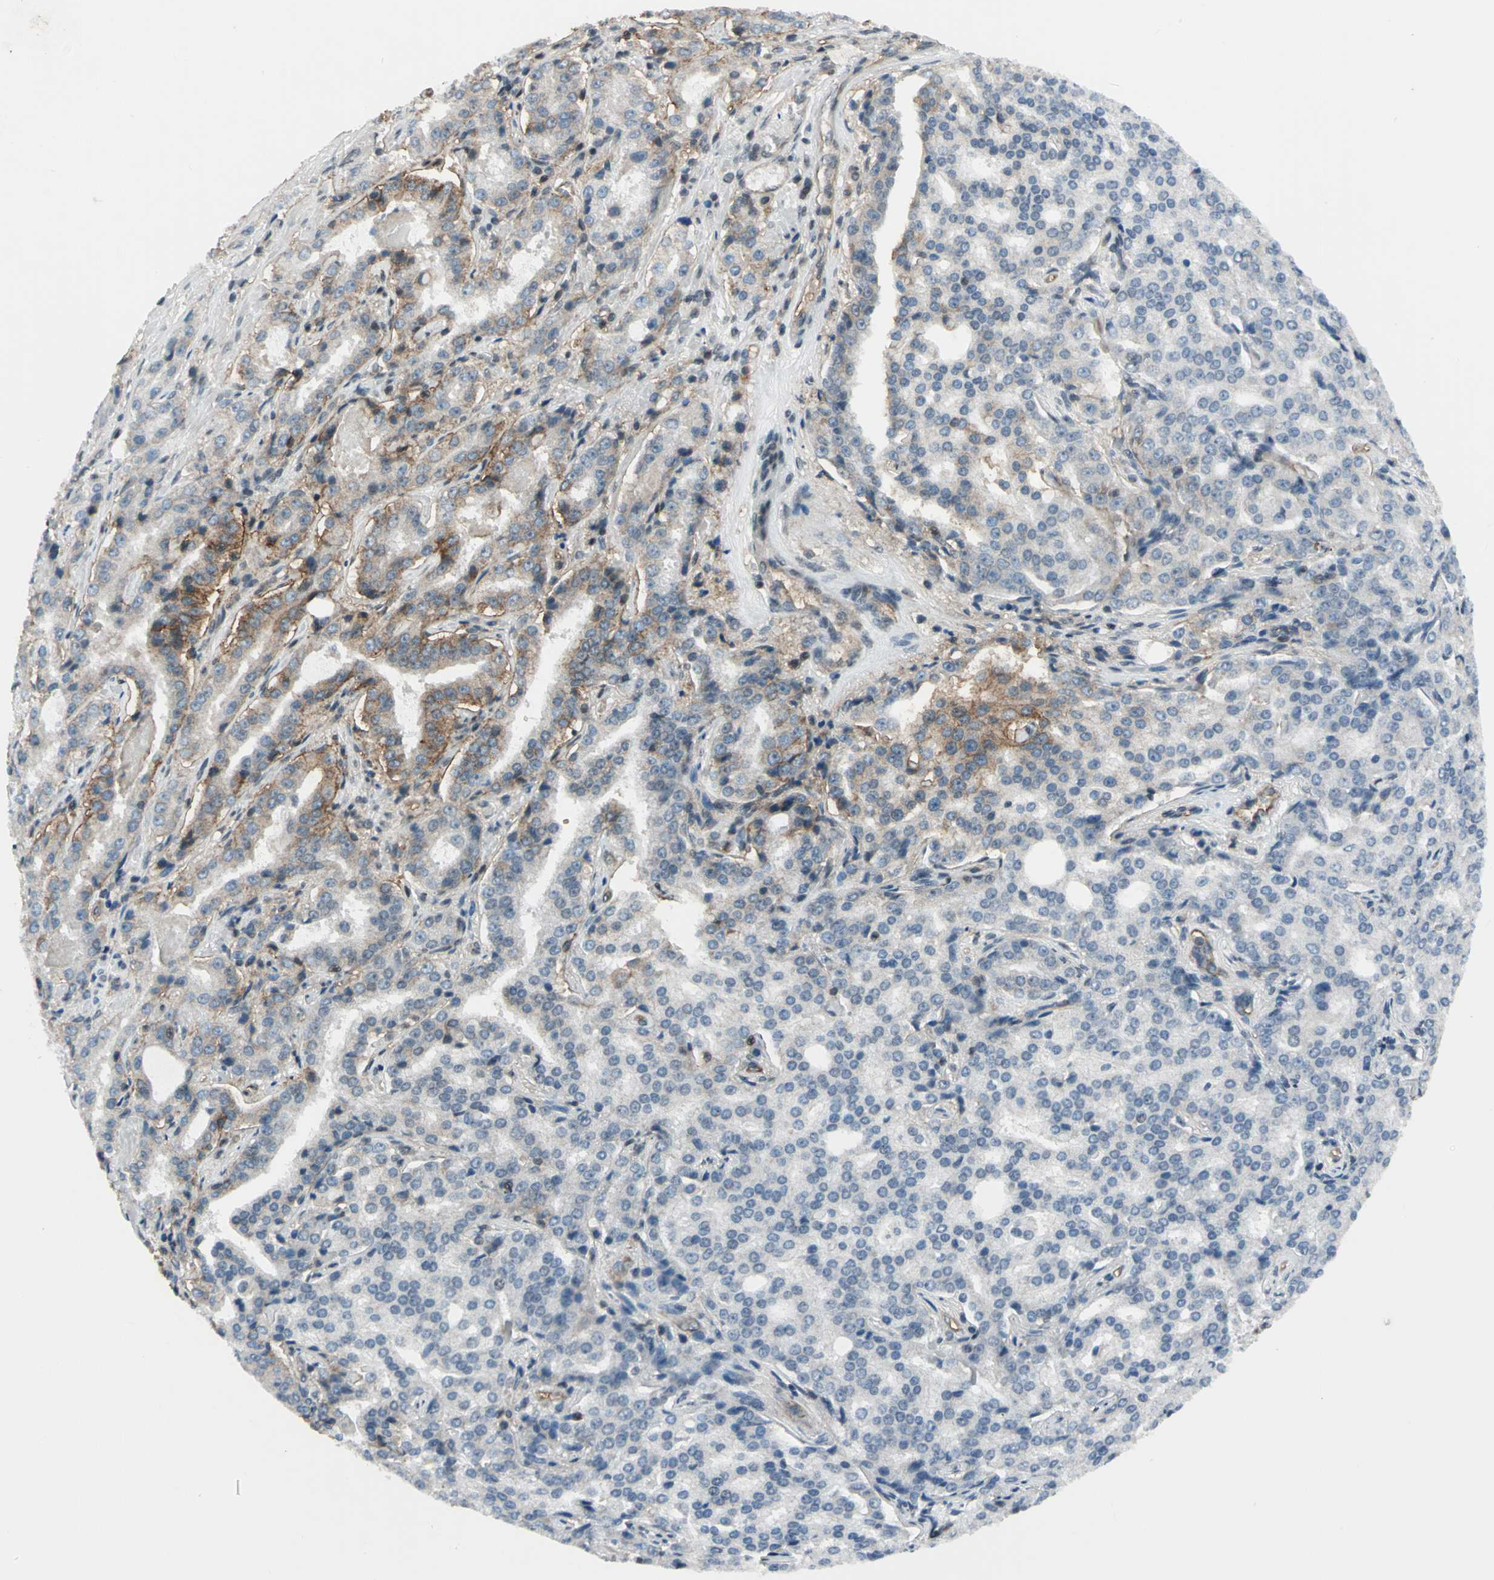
{"staining": {"intensity": "moderate", "quantity": "<25%", "location": "cytoplasmic/membranous"}, "tissue": "prostate cancer", "cell_type": "Tumor cells", "image_type": "cancer", "snomed": [{"axis": "morphology", "description": "Adenocarcinoma, High grade"}, {"axis": "topography", "description": "Prostate"}], "caption": "An image showing moderate cytoplasmic/membranous staining in about <25% of tumor cells in prostate cancer, as visualized by brown immunohistochemical staining.", "gene": "NR2C2", "patient": {"sex": "male", "age": 72}}